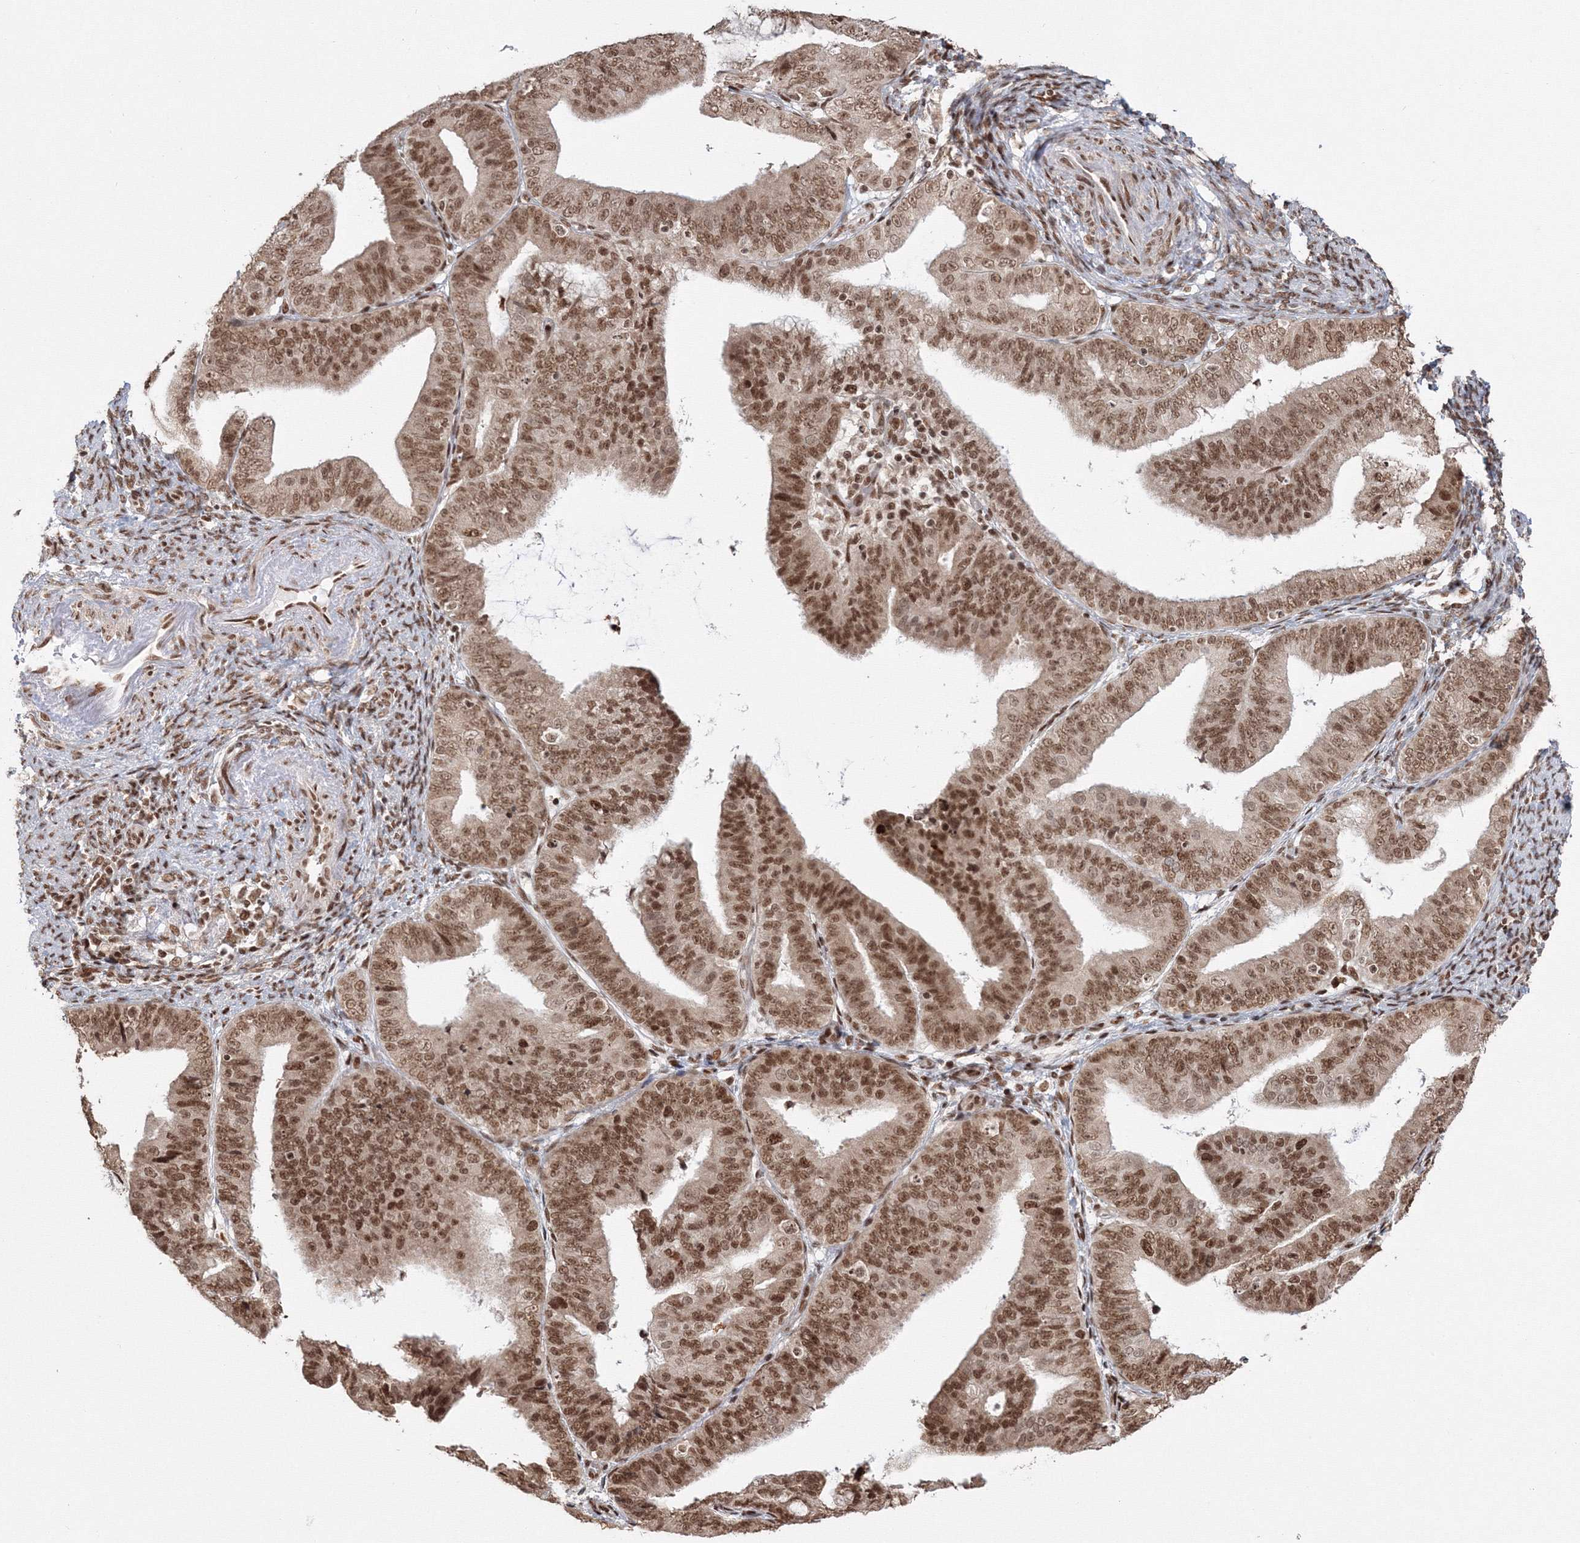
{"staining": {"intensity": "moderate", "quantity": ">75%", "location": "nuclear"}, "tissue": "endometrial cancer", "cell_type": "Tumor cells", "image_type": "cancer", "snomed": [{"axis": "morphology", "description": "Adenocarcinoma, NOS"}, {"axis": "topography", "description": "Endometrium"}], "caption": "Endometrial cancer (adenocarcinoma) stained for a protein exhibits moderate nuclear positivity in tumor cells.", "gene": "KIF20A", "patient": {"sex": "female", "age": 63}}